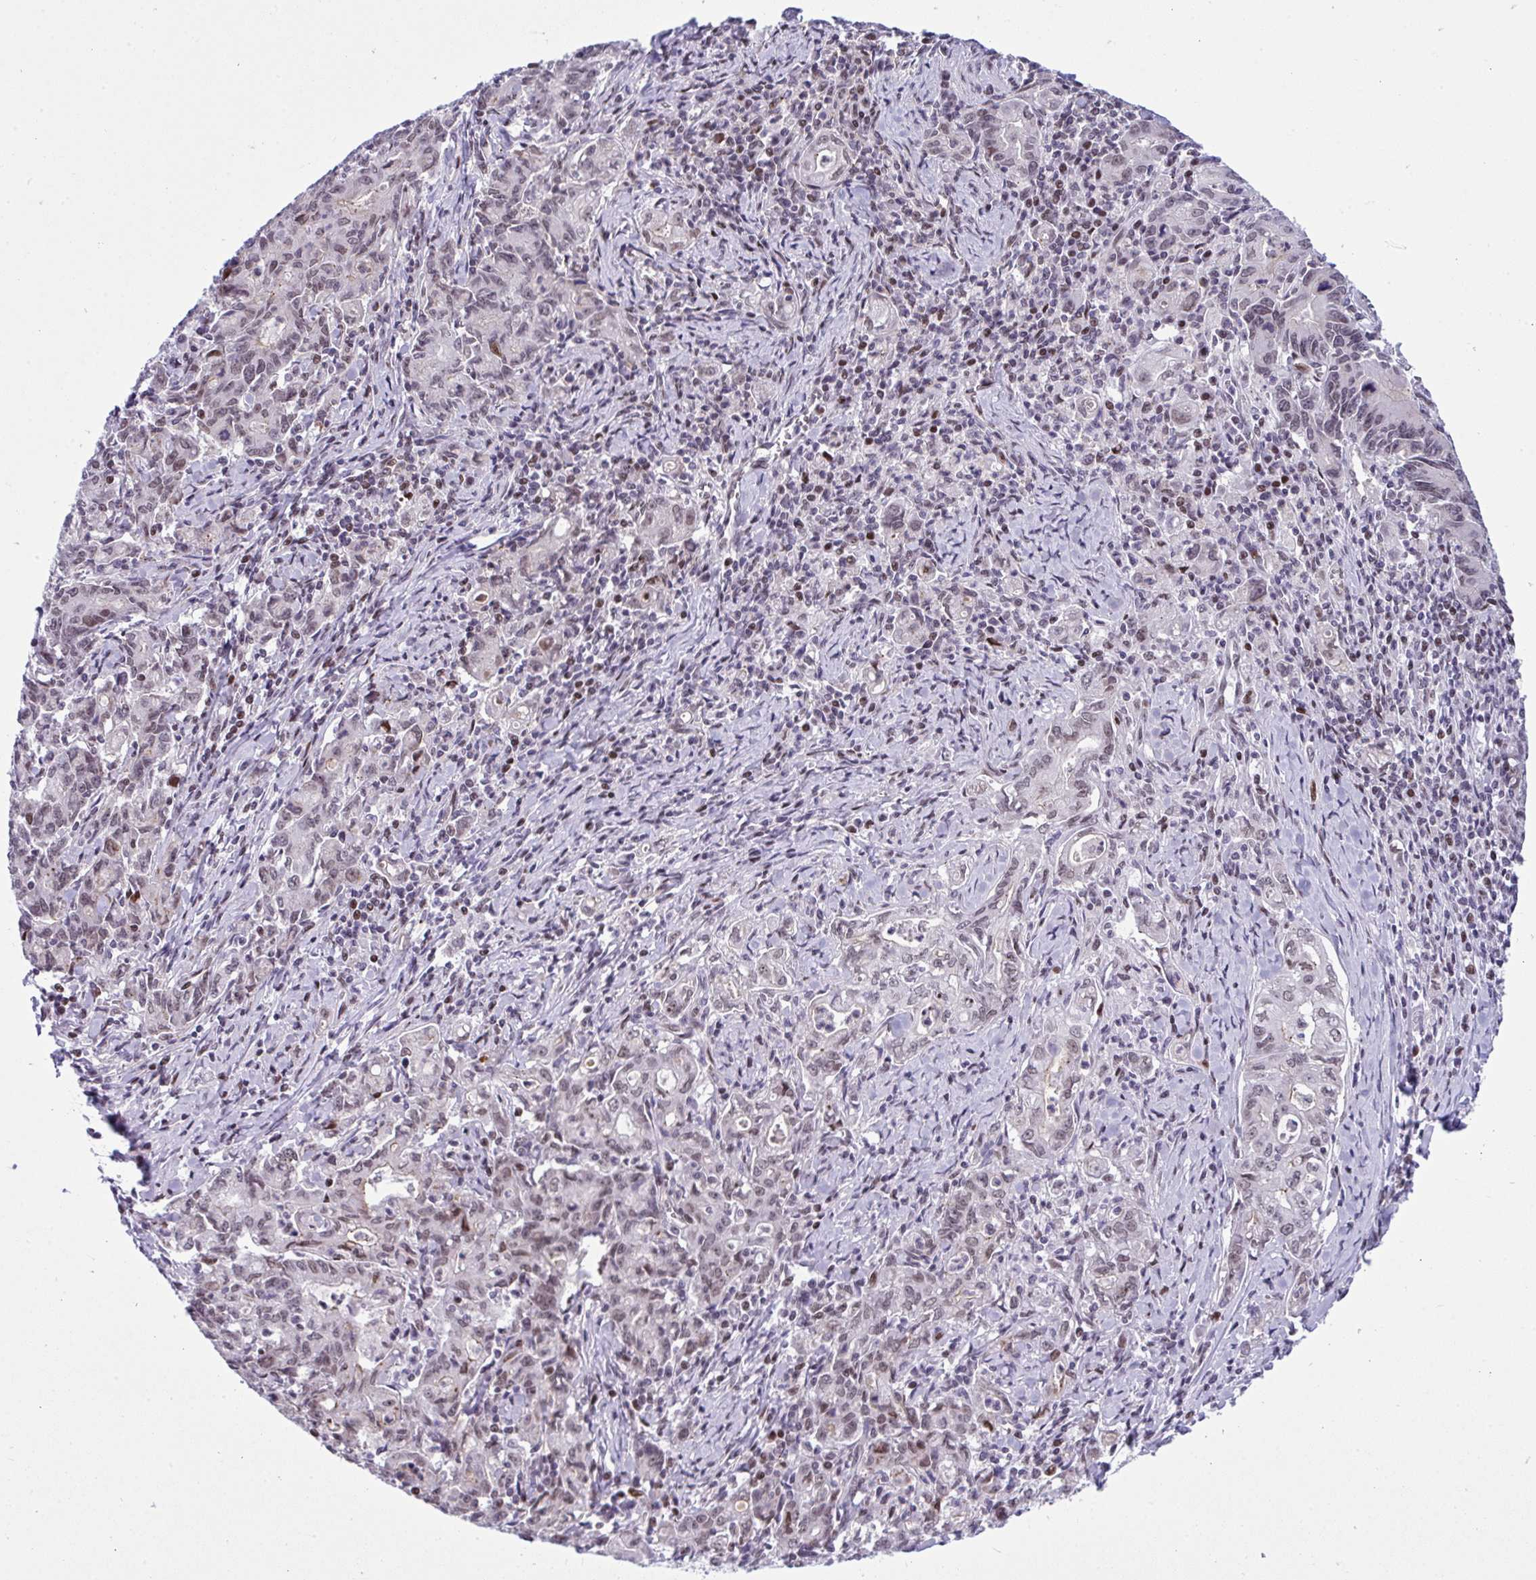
{"staining": {"intensity": "weak", "quantity": "25%-75%", "location": "nuclear"}, "tissue": "stomach cancer", "cell_type": "Tumor cells", "image_type": "cancer", "snomed": [{"axis": "morphology", "description": "Adenocarcinoma, NOS"}, {"axis": "topography", "description": "Stomach, upper"}], "caption": "Immunohistochemical staining of stomach adenocarcinoma shows weak nuclear protein positivity in approximately 25%-75% of tumor cells.", "gene": "ZFHX3", "patient": {"sex": "female", "age": 79}}